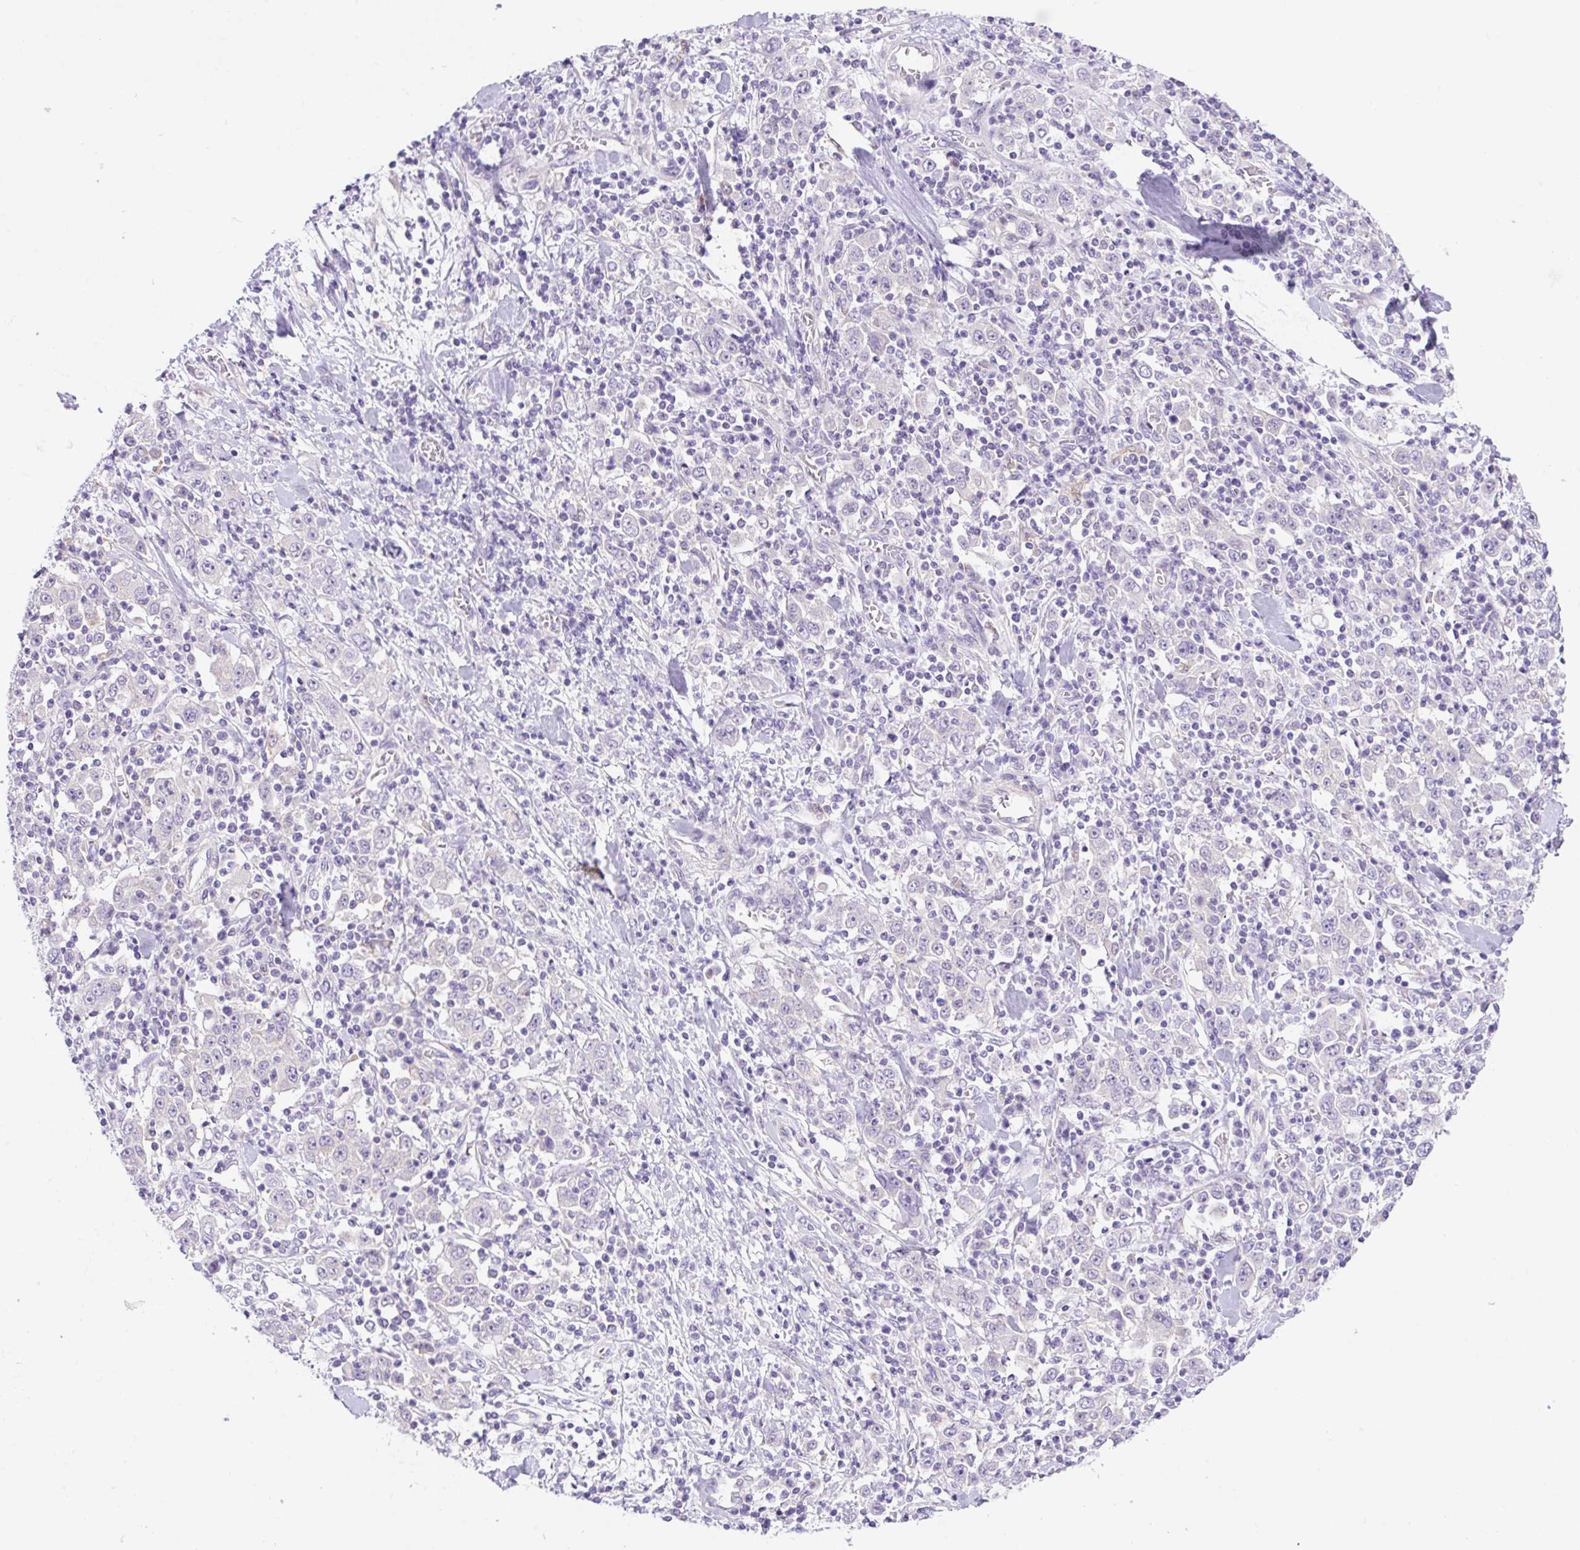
{"staining": {"intensity": "negative", "quantity": "none", "location": "none"}, "tissue": "stomach cancer", "cell_type": "Tumor cells", "image_type": "cancer", "snomed": [{"axis": "morphology", "description": "Normal tissue, NOS"}, {"axis": "morphology", "description": "Adenocarcinoma, NOS"}, {"axis": "topography", "description": "Stomach, upper"}, {"axis": "topography", "description": "Stomach"}], "caption": "Immunohistochemistry (IHC) of human stomach adenocarcinoma displays no staining in tumor cells.", "gene": "CAMK2B", "patient": {"sex": "male", "age": 59}}